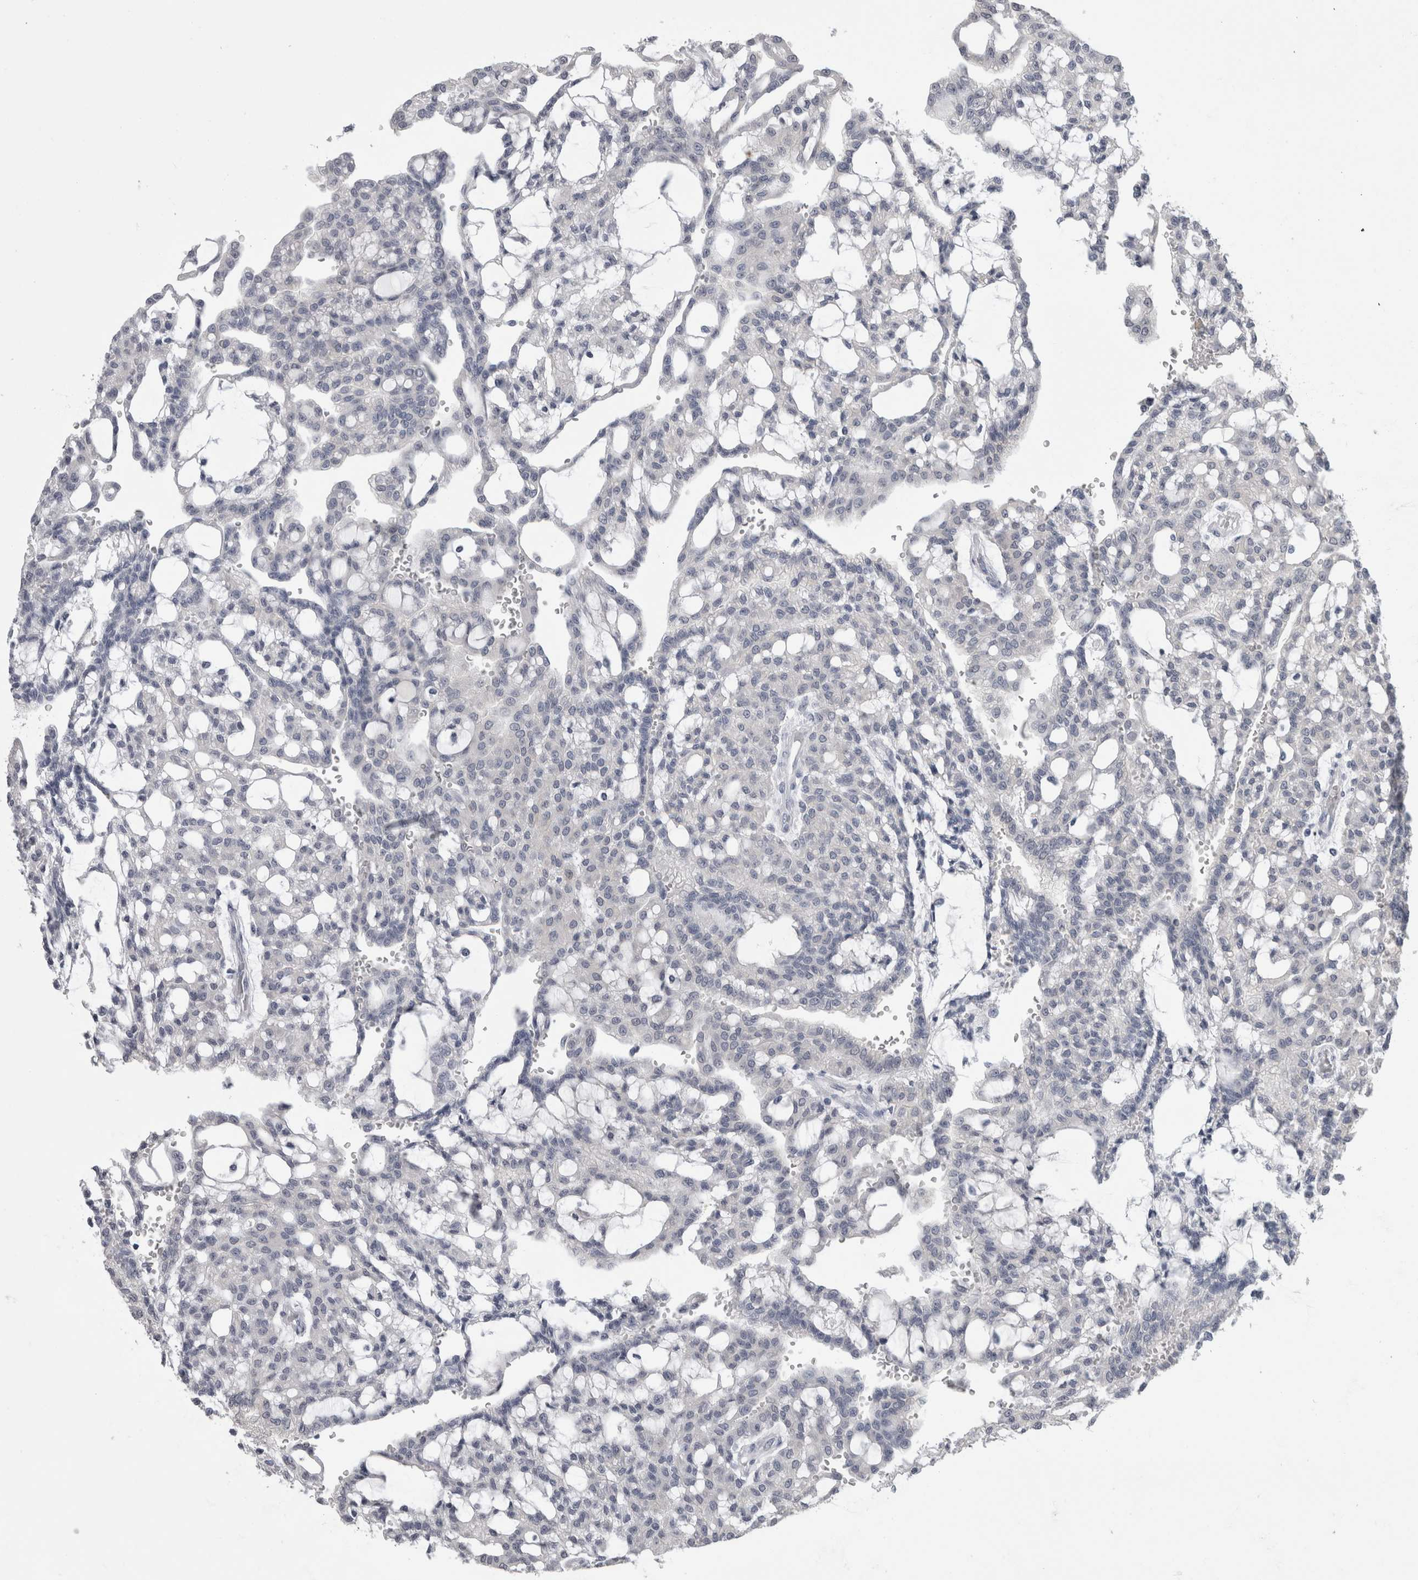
{"staining": {"intensity": "negative", "quantity": "none", "location": "none"}, "tissue": "renal cancer", "cell_type": "Tumor cells", "image_type": "cancer", "snomed": [{"axis": "morphology", "description": "Adenocarcinoma, NOS"}, {"axis": "topography", "description": "Kidney"}], "caption": "Photomicrograph shows no significant protein expression in tumor cells of renal cancer (adenocarcinoma). The staining is performed using DAB (3,3'-diaminobenzidine) brown chromogen with nuclei counter-stained in using hematoxylin.", "gene": "AFMID", "patient": {"sex": "male", "age": 63}}